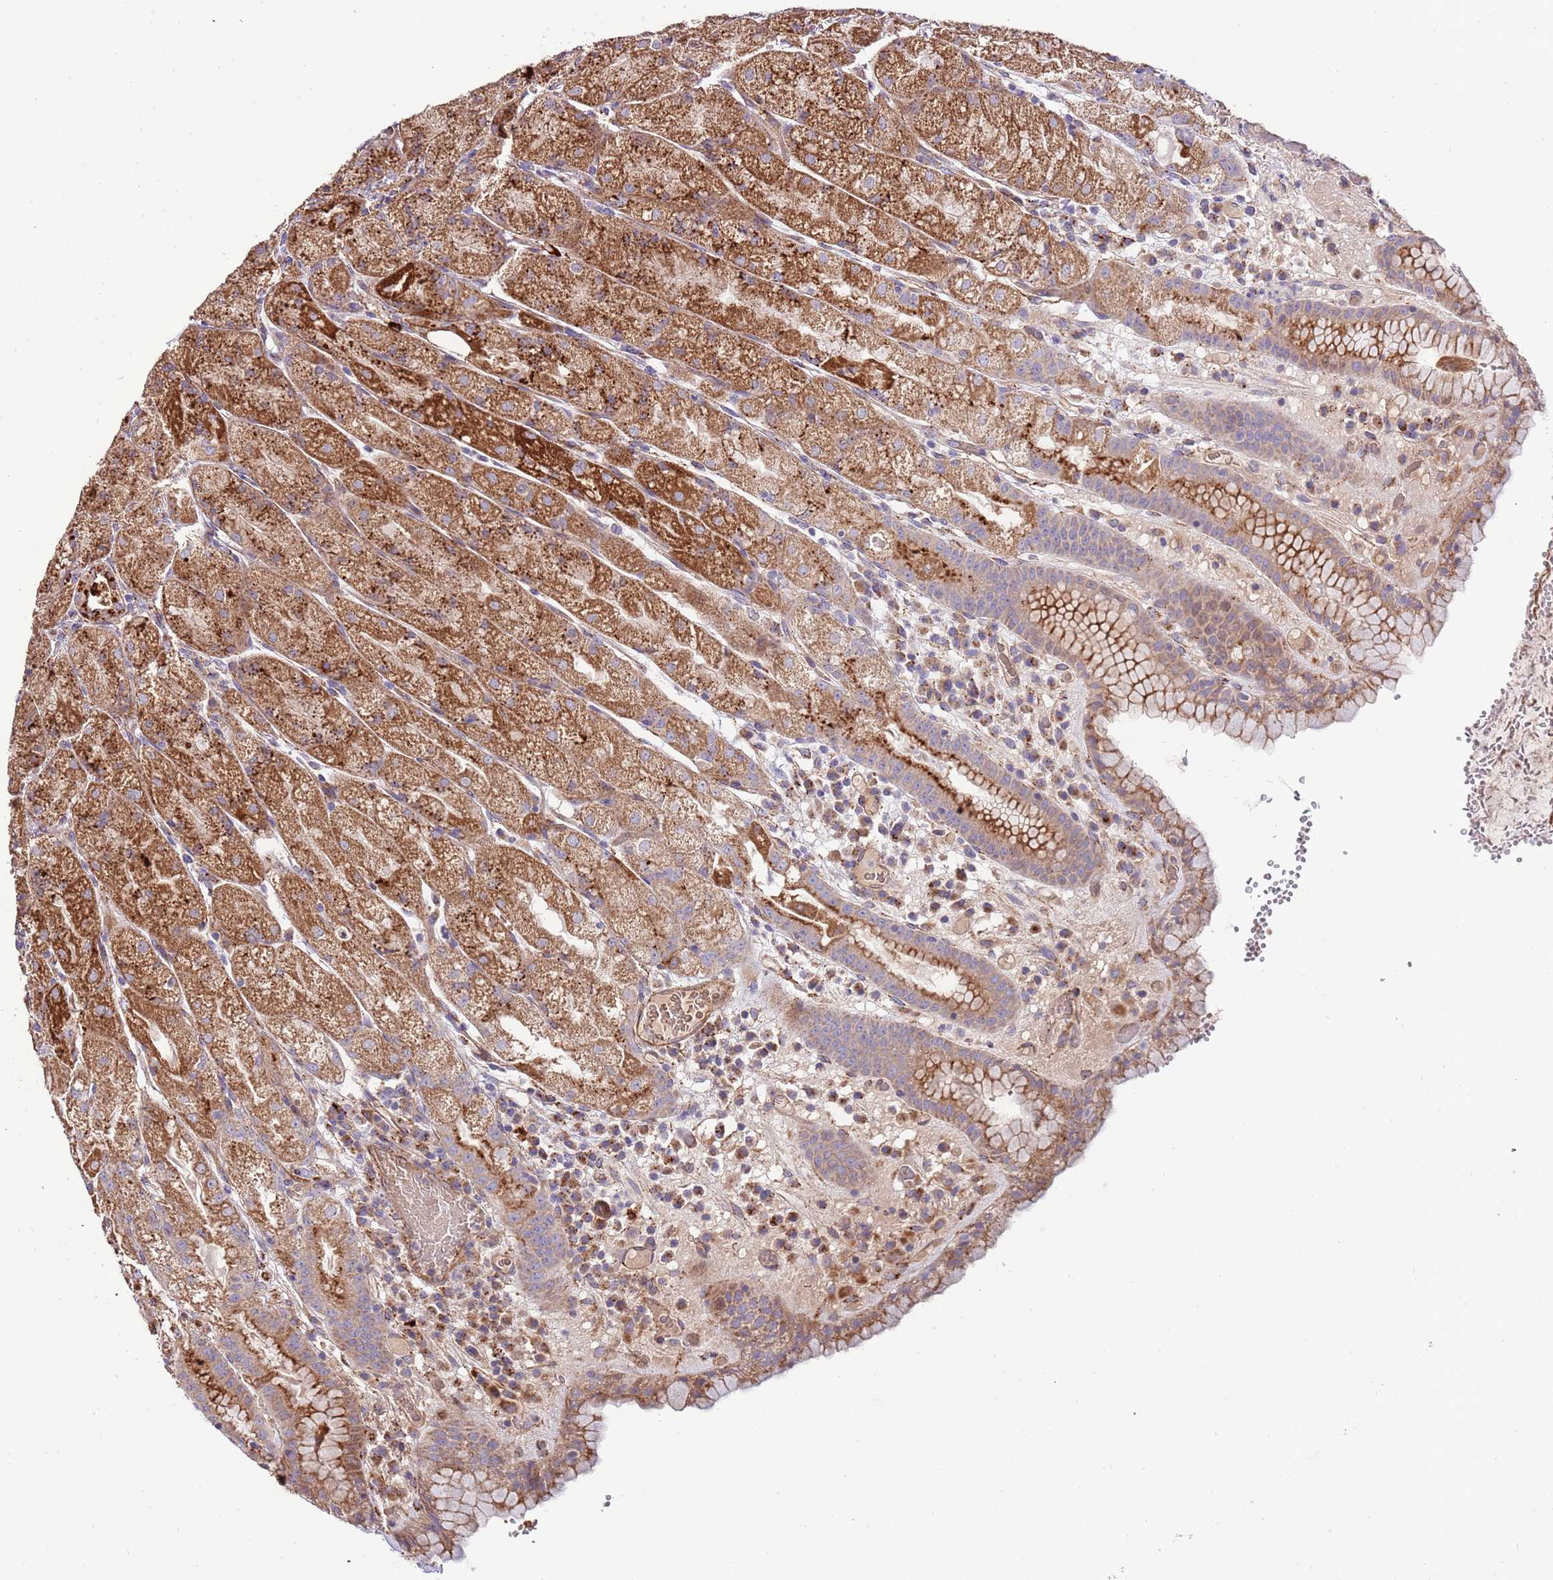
{"staining": {"intensity": "strong", "quantity": ">75%", "location": "cytoplasmic/membranous"}, "tissue": "stomach", "cell_type": "Glandular cells", "image_type": "normal", "snomed": [{"axis": "morphology", "description": "Normal tissue, NOS"}, {"axis": "topography", "description": "Stomach, upper"}], "caption": "Protein staining by immunohistochemistry (IHC) exhibits strong cytoplasmic/membranous staining in about >75% of glandular cells in benign stomach. (brown staining indicates protein expression, while blue staining denotes nuclei).", "gene": "DOCK6", "patient": {"sex": "male", "age": 52}}